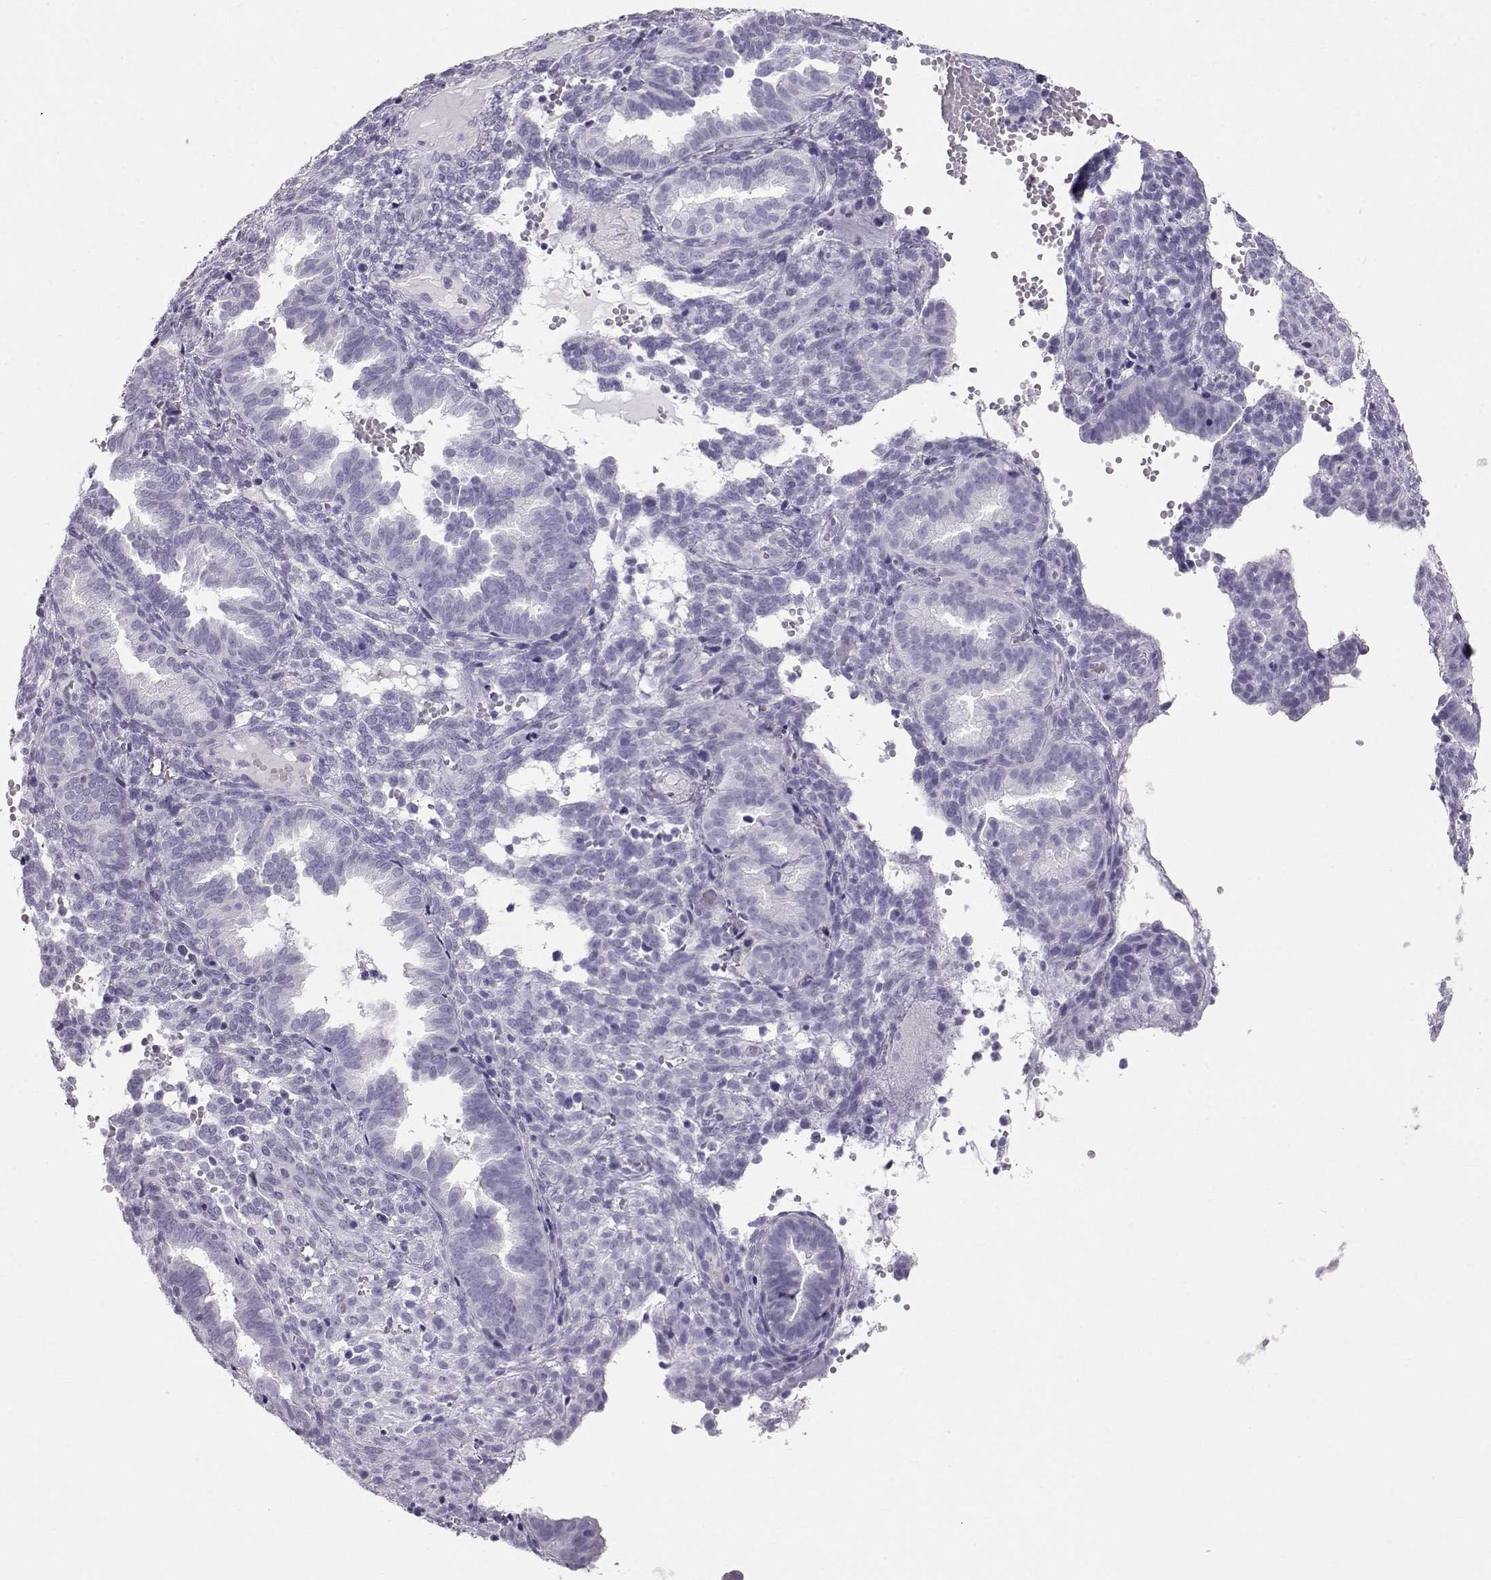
{"staining": {"intensity": "negative", "quantity": "none", "location": "none"}, "tissue": "endometrium", "cell_type": "Cells in endometrial stroma", "image_type": "normal", "snomed": [{"axis": "morphology", "description": "Normal tissue, NOS"}, {"axis": "topography", "description": "Endometrium"}], "caption": "DAB (3,3'-diaminobenzidine) immunohistochemical staining of benign human endometrium reveals no significant expression in cells in endometrial stroma.", "gene": "RD3", "patient": {"sex": "female", "age": 42}}